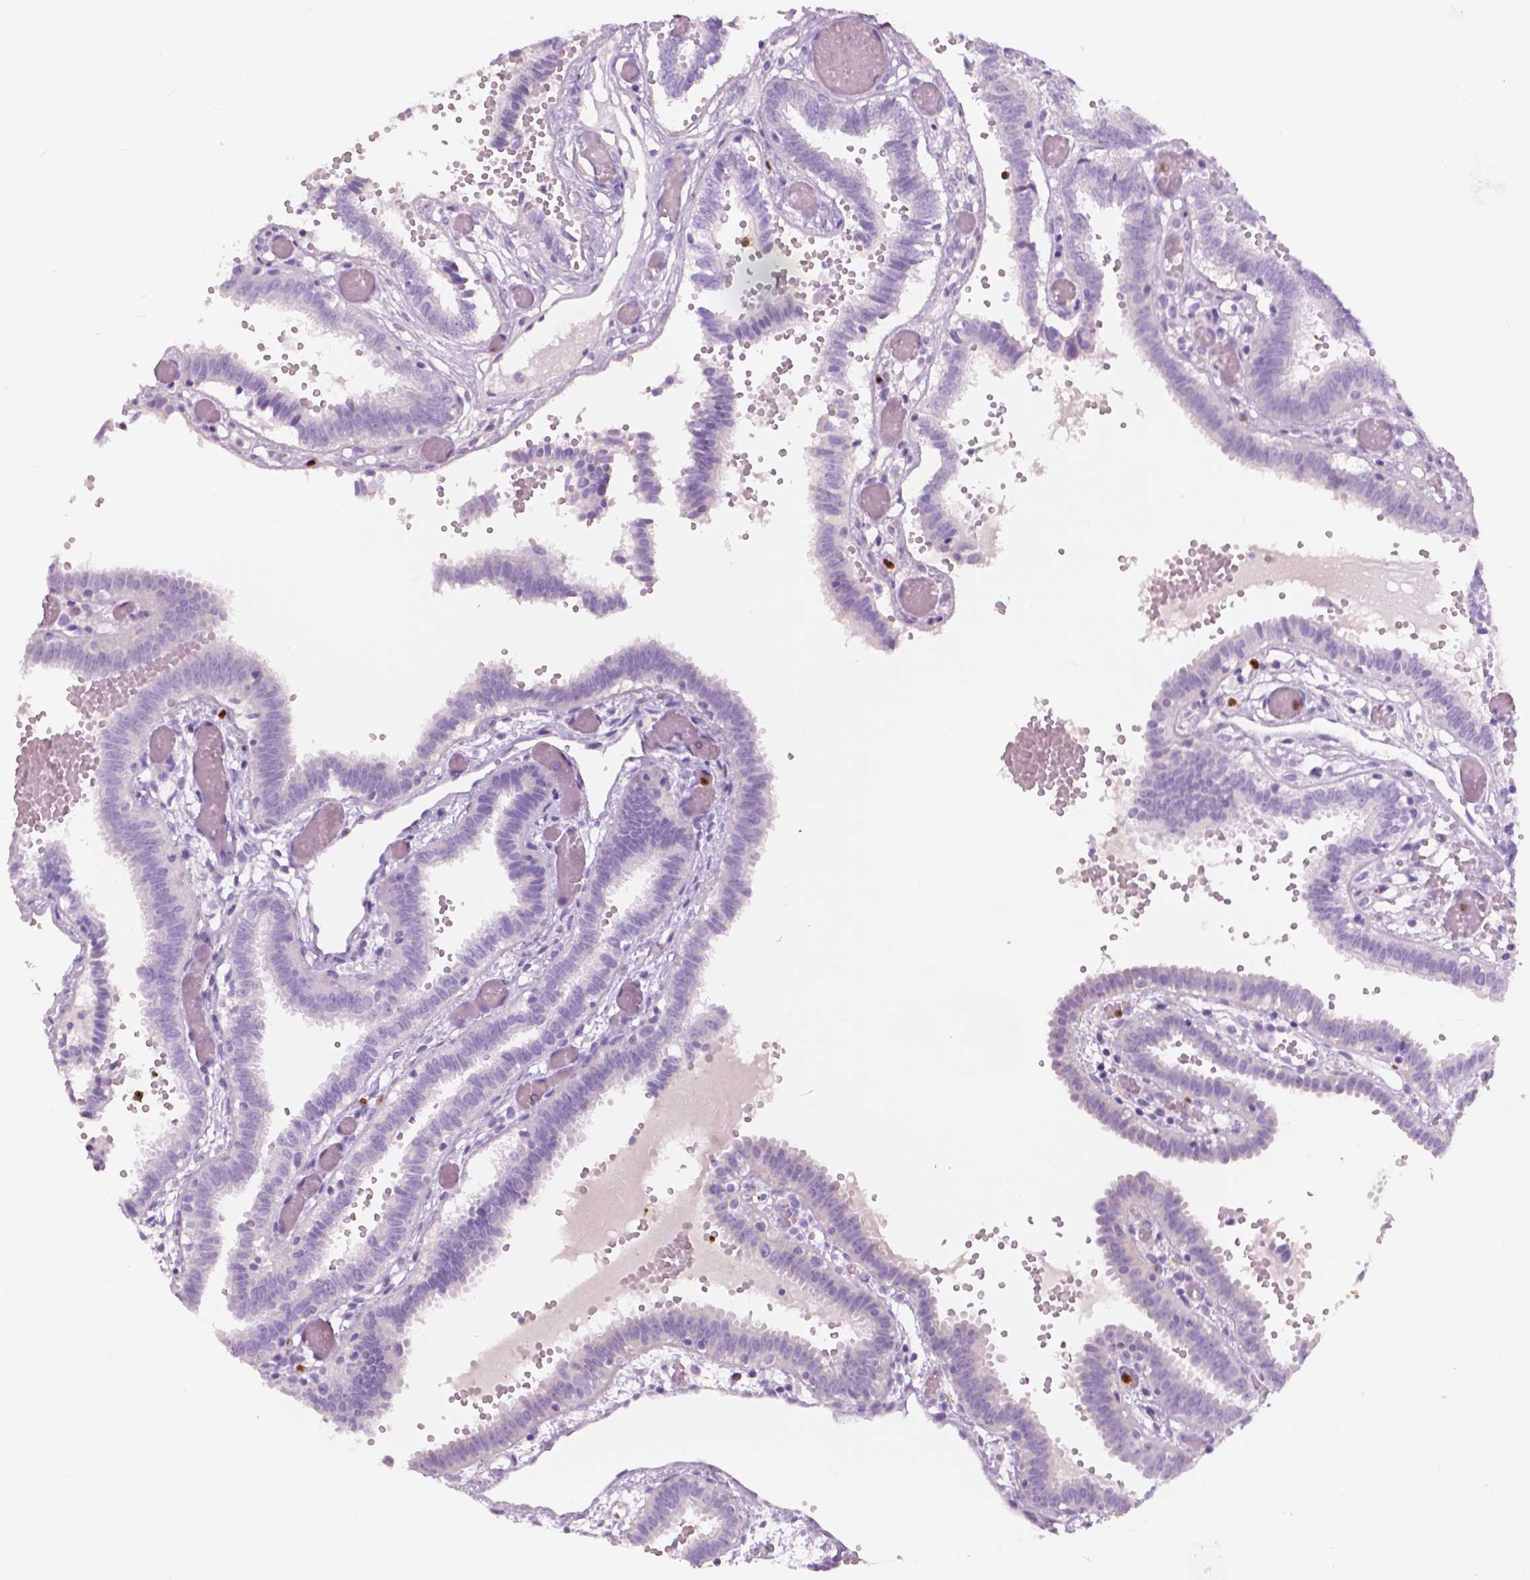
{"staining": {"intensity": "negative", "quantity": "none", "location": "none"}, "tissue": "fallopian tube", "cell_type": "Glandular cells", "image_type": "normal", "snomed": [{"axis": "morphology", "description": "Normal tissue, NOS"}, {"axis": "topography", "description": "Fallopian tube"}], "caption": "Fallopian tube was stained to show a protein in brown. There is no significant positivity in glandular cells. (DAB immunohistochemistry (IHC) with hematoxylin counter stain).", "gene": "CXCR2", "patient": {"sex": "female", "age": 37}}